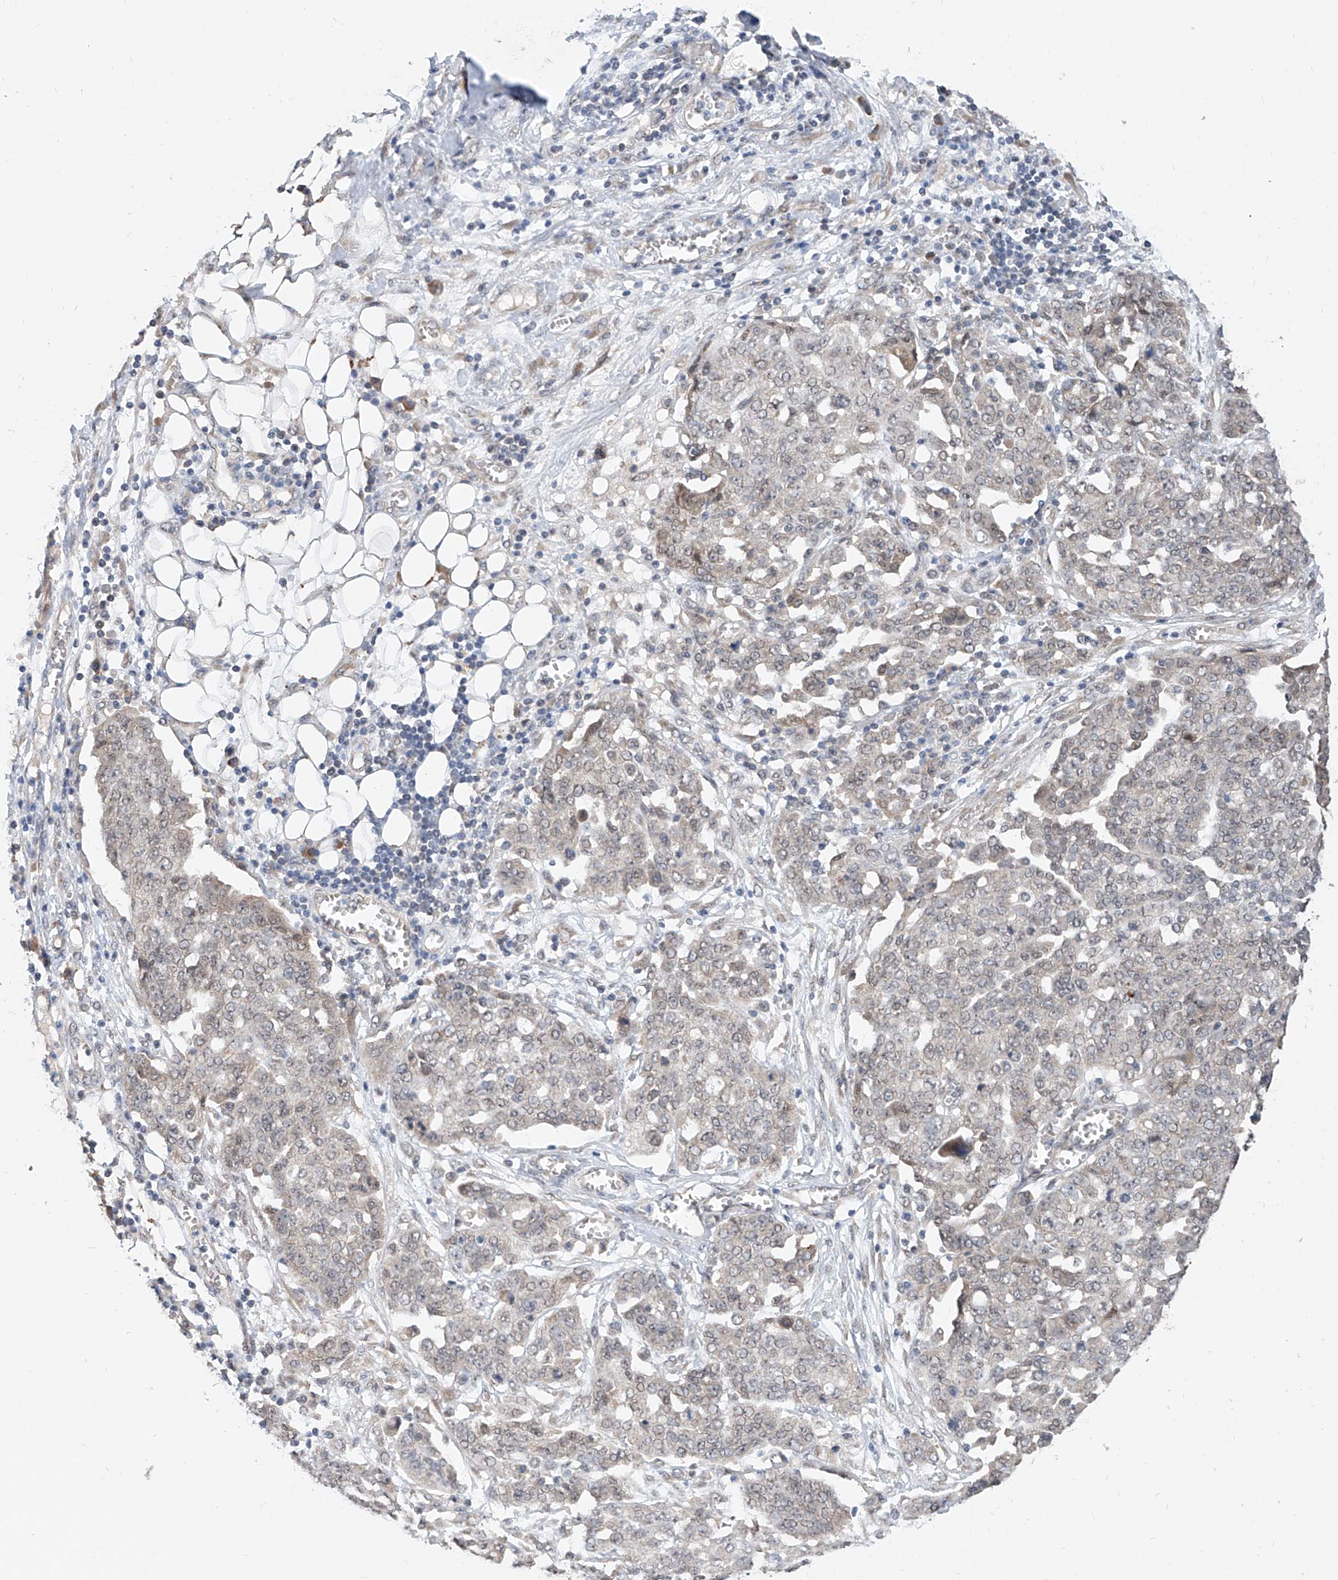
{"staining": {"intensity": "weak", "quantity": "<25%", "location": "nuclear"}, "tissue": "ovarian cancer", "cell_type": "Tumor cells", "image_type": "cancer", "snomed": [{"axis": "morphology", "description": "Cystadenocarcinoma, serous, NOS"}, {"axis": "topography", "description": "Soft tissue"}, {"axis": "topography", "description": "Ovary"}], "caption": "DAB immunohistochemical staining of ovarian cancer exhibits no significant positivity in tumor cells.", "gene": "CARMIL3", "patient": {"sex": "female", "age": 57}}